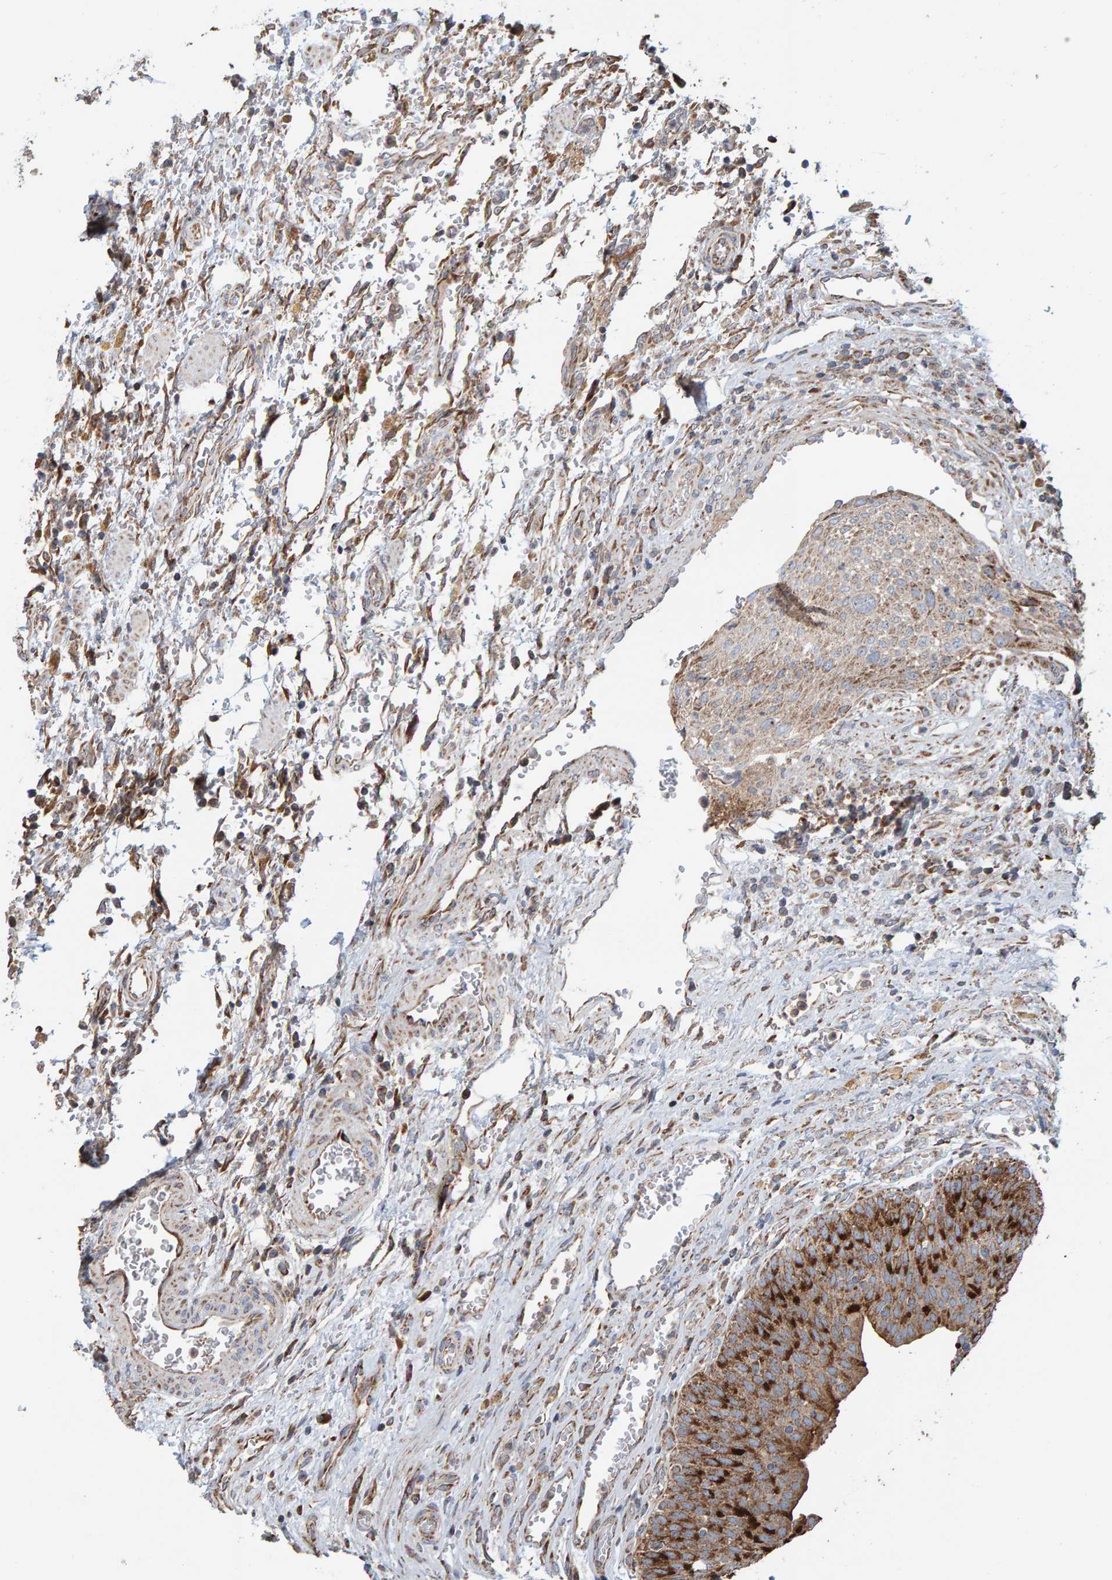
{"staining": {"intensity": "moderate", "quantity": "25%-75%", "location": "cytoplasmic/membranous"}, "tissue": "urothelial cancer", "cell_type": "Tumor cells", "image_type": "cancer", "snomed": [{"axis": "morphology", "description": "Urothelial carcinoma, Low grade"}, {"axis": "morphology", "description": "Urothelial carcinoma, High grade"}, {"axis": "topography", "description": "Urinary bladder"}], "caption": "Moderate cytoplasmic/membranous positivity is present in about 25%-75% of tumor cells in urothelial cancer.", "gene": "MRPL45", "patient": {"sex": "male", "age": 35}}